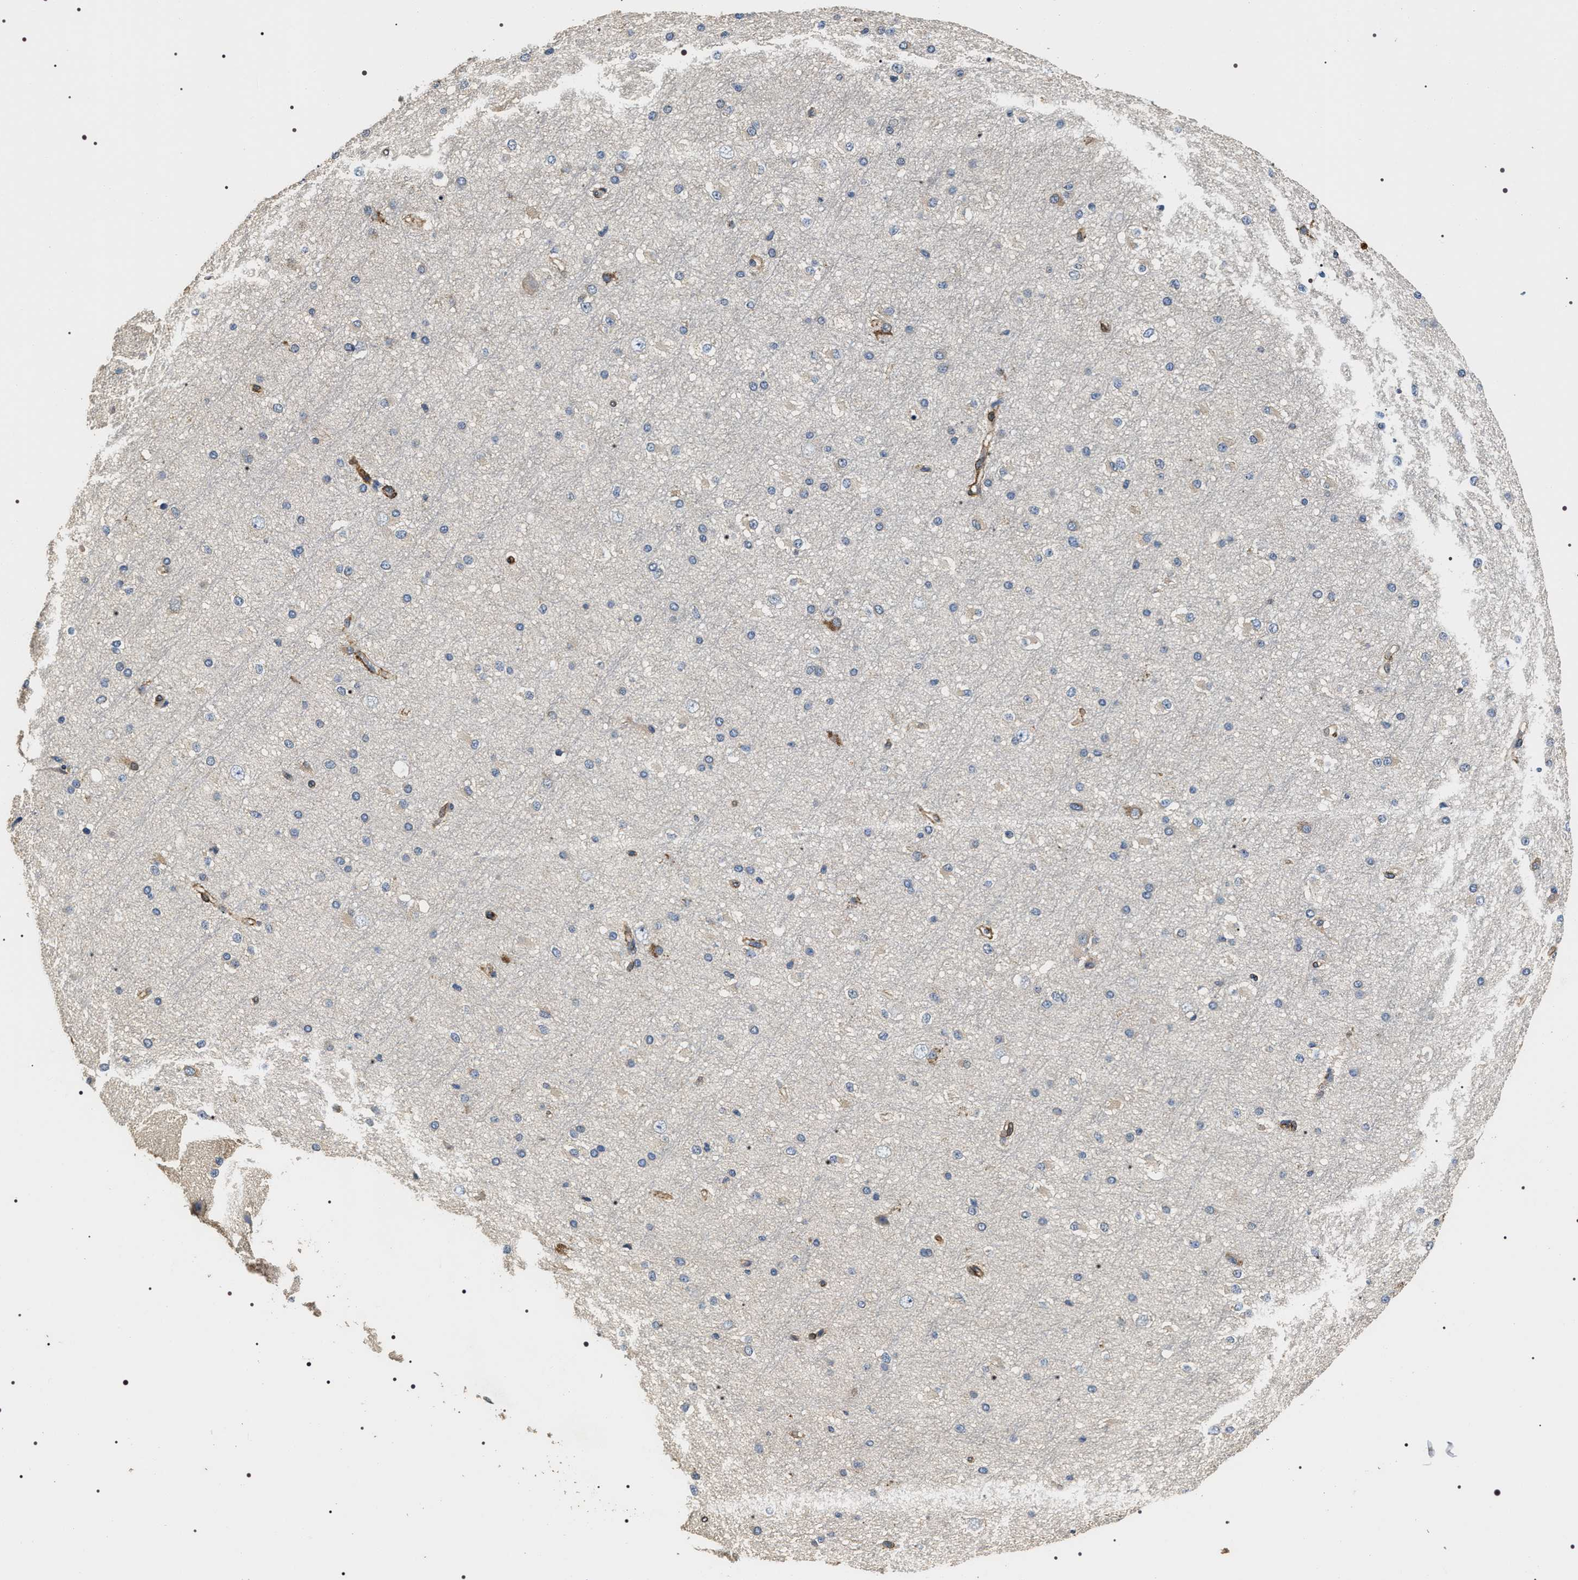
{"staining": {"intensity": "strong", "quantity": ">75%", "location": "cytoplasmic/membranous"}, "tissue": "cerebral cortex", "cell_type": "Endothelial cells", "image_type": "normal", "snomed": [{"axis": "morphology", "description": "Normal tissue, NOS"}, {"axis": "morphology", "description": "Developmental malformation"}, {"axis": "topography", "description": "Cerebral cortex"}], "caption": "A brown stain shows strong cytoplasmic/membranous staining of a protein in endothelial cells of benign human cerebral cortex.", "gene": "ZC3HAV1L", "patient": {"sex": "female", "age": 30}}